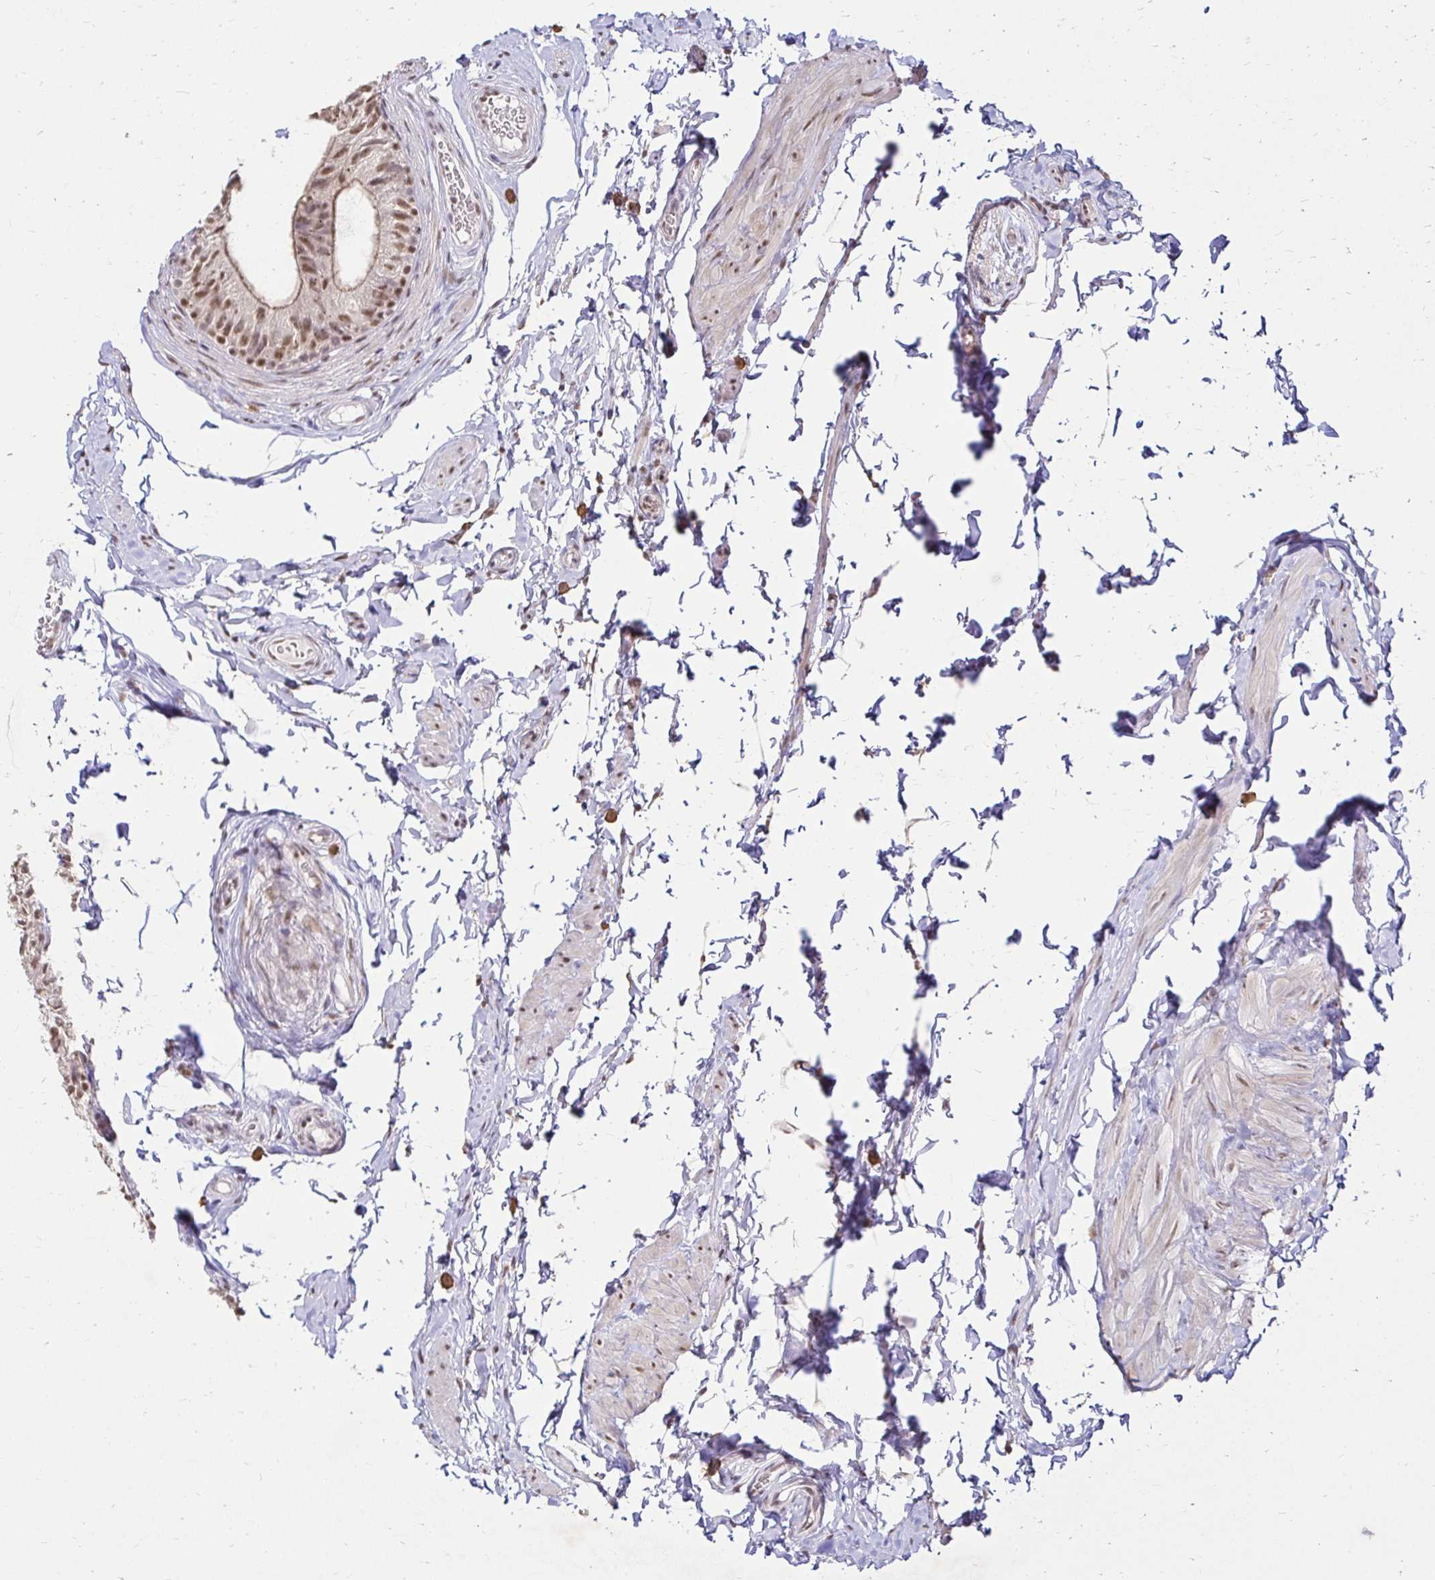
{"staining": {"intensity": "moderate", "quantity": ">75%", "location": "cytoplasmic/membranous,nuclear"}, "tissue": "epididymis", "cell_type": "Glandular cells", "image_type": "normal", "snomed": [{"axis": "morphology", "description": "Normal tissue, NOS"}, {"axis": "topography", "description": "Epididymis, spermatic cord, NOS"}, {"axis": "topography", "description": "Epididymis"}, {"axis": "topography", "description": "Peripheral nerve tissue"}], "caption": "This histopathology image shows IHC staining of unremarkable epididymis, with medium moderate cytoplasmic/membranous,nuclear expression in approximately >75% of glandular cells.", "gene": "RIMS4", "patient": {"sex": "male", "age": 29}}